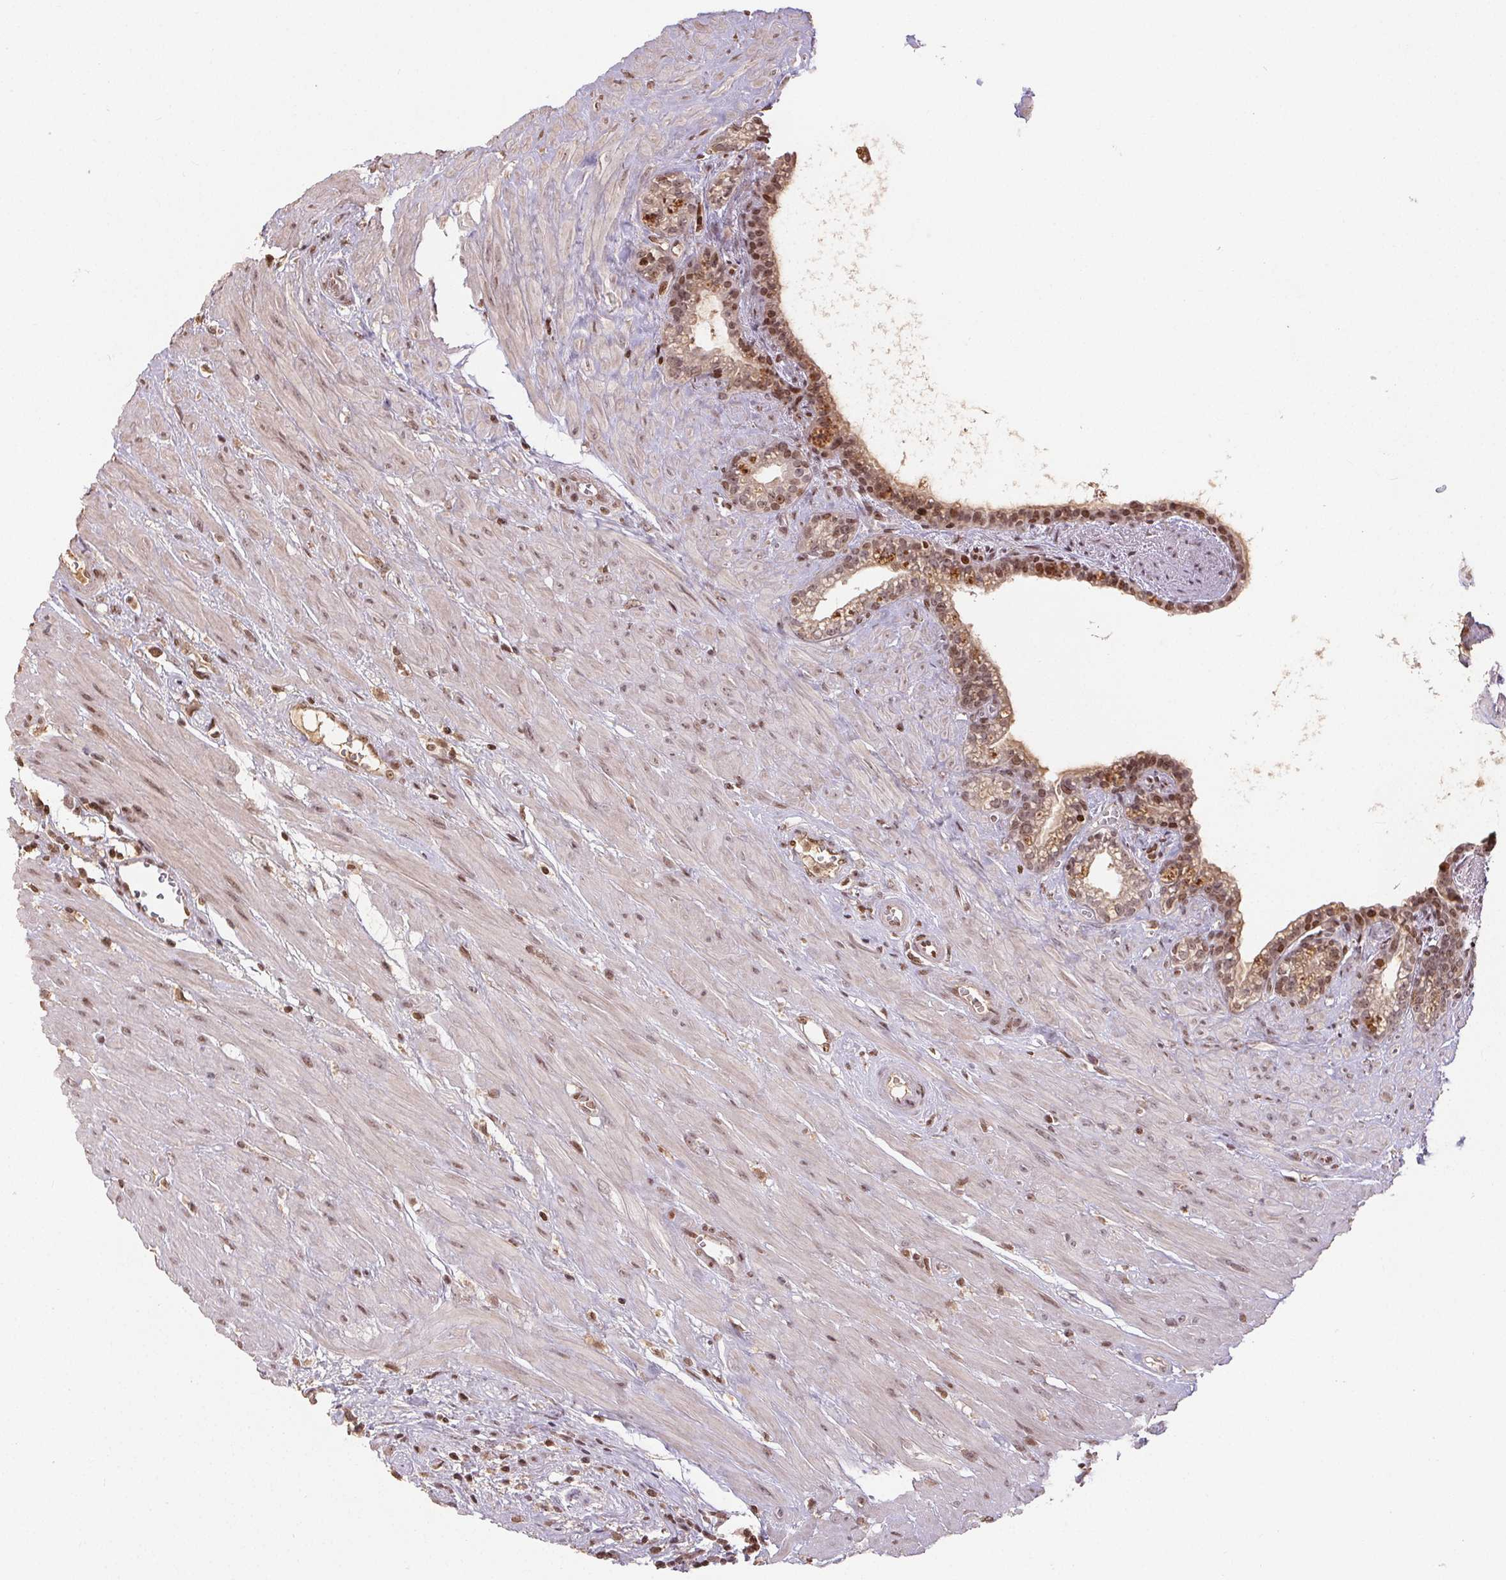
{"staining": {"intensity": "moderate", "quantity": "25%-75%", "location": "nuclear"}, "tissue": "seminal vesicle", "cell_type": "Glandular cells", "image_type": "normal", "snomed": [{"axis": "morphology", "description": "Normal tissue, NOS"}, {"axis": "topography", "description": "Seminal veicle"}], "caption": "Protein expression by immunohistochemistry (IHC) displays moderate nuclear expression in approximately 25%-75% of glandular cells in normal seminal vesicle.", "gene": "MAPKAPK2", "patient": {"sex": "male", "age": 76}}